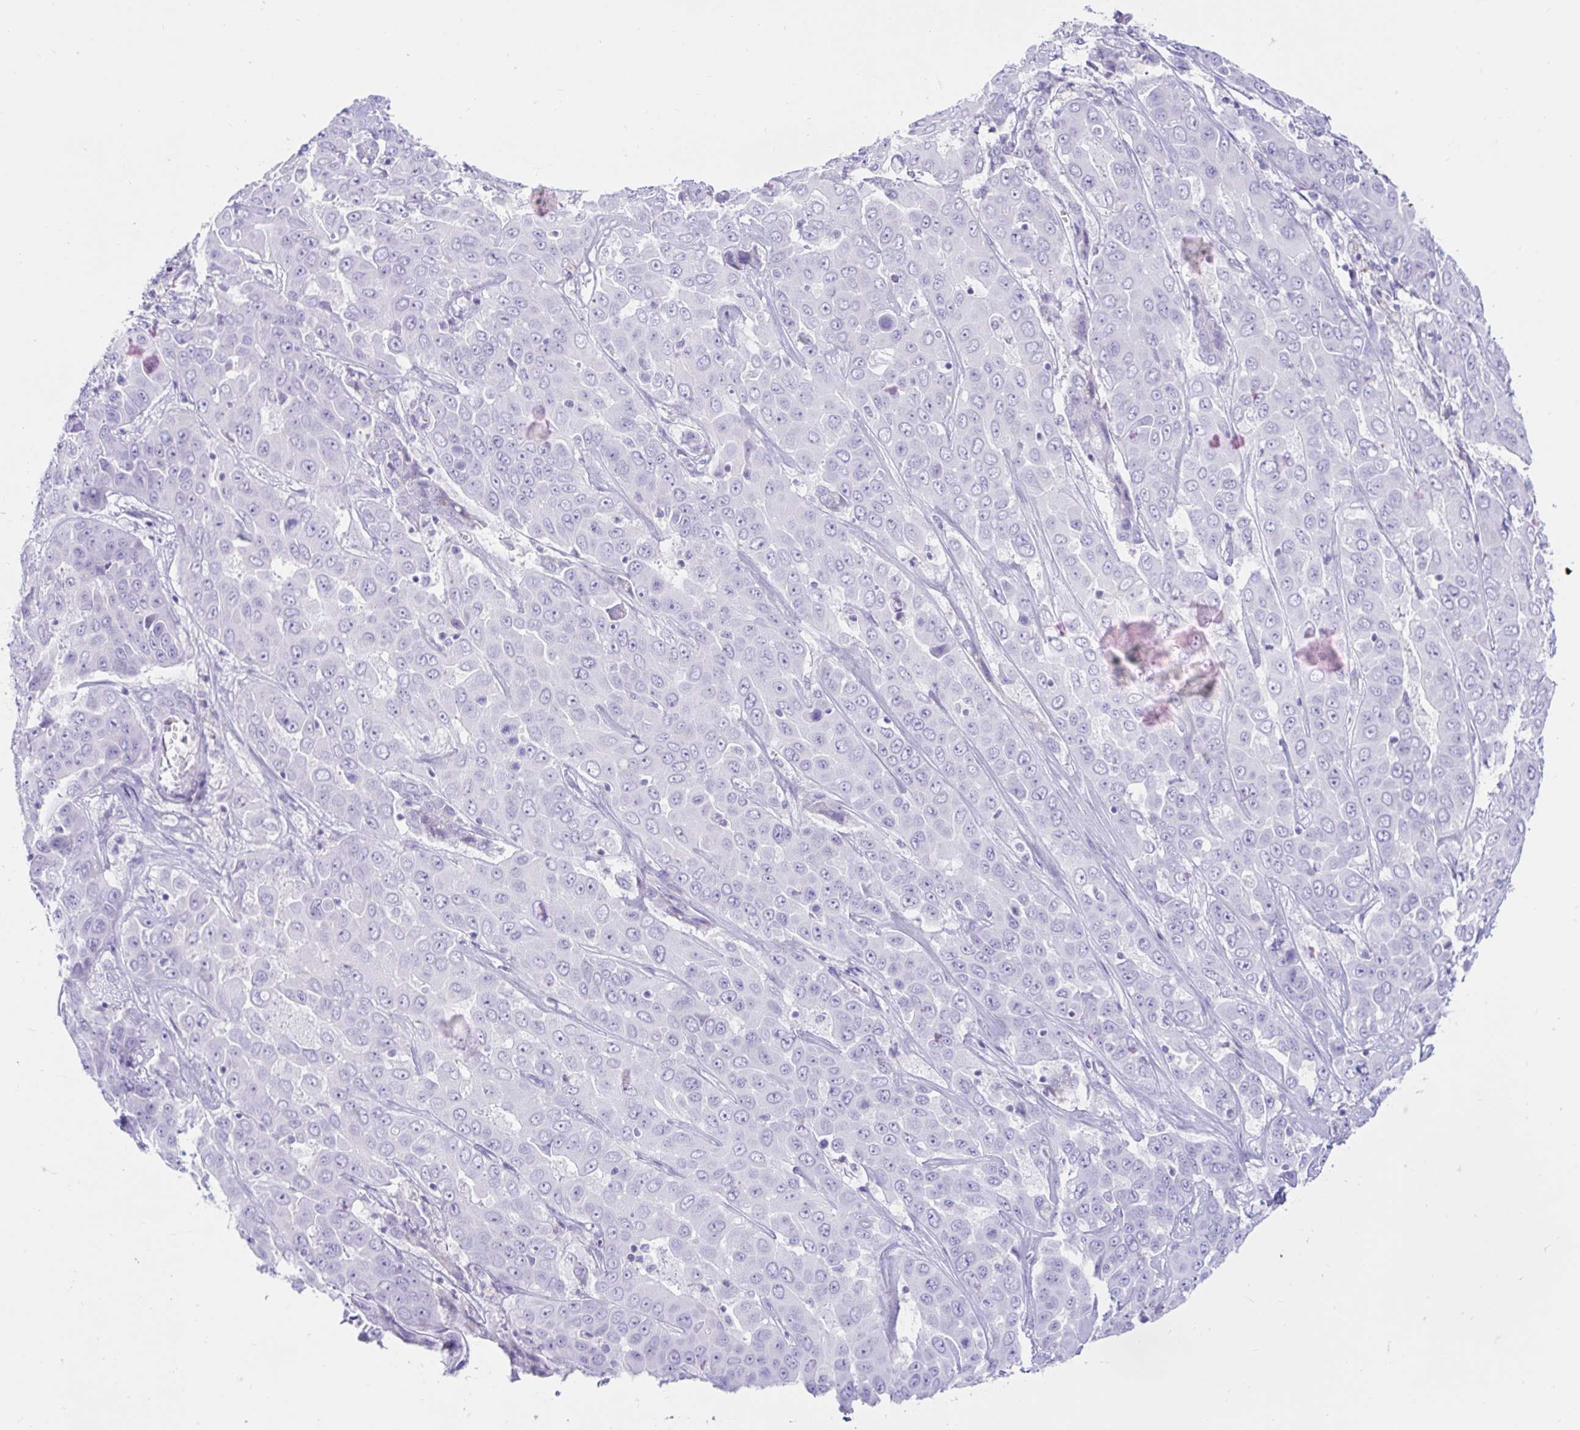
{"staining": {"intensity": "negative", "quantity": "none", "location": "none"}, "tissue": "liver cancer", "cell_type": "Tumor cells", "image_type": "cancer", "snomed": [{"axis": "morphology", "description": "Cholangiocarcinoma"}, {"axis": "topography", "description": "Liver"}], "caption": "Human cholangiocarcinoma (liver) stained for a protein using immunohistochemistry shows no positivity in tumor cells.", "gene": "BEST1", "patient": {"sex": "female", "age": 52}}